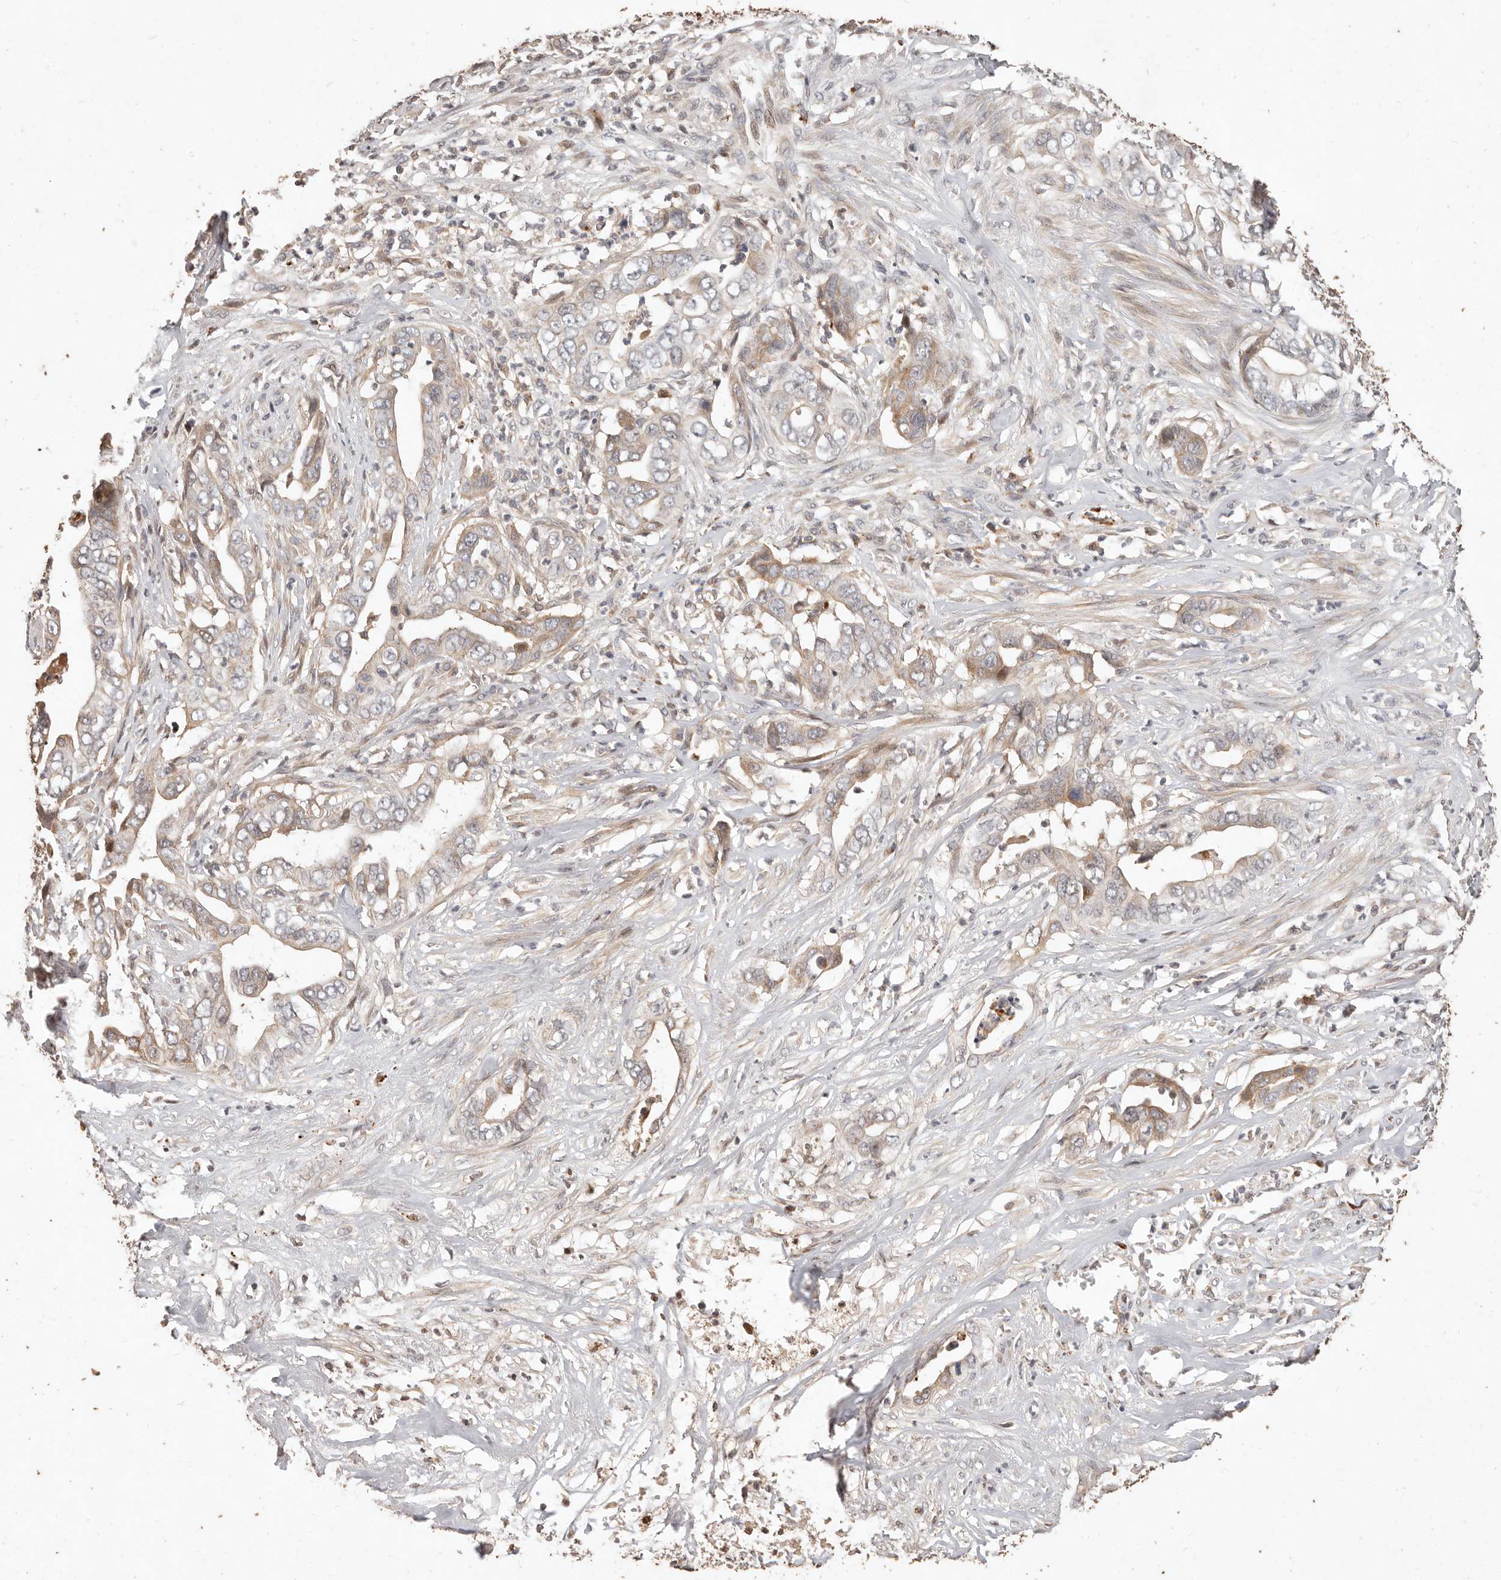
{"staining": {"intensity": "weak", "quantity": "25%-75%", "location": "cytoplasmic/membranous"}, "tissue": "liver cancer", "cell_type": "Tumor cells", "image_type": "cancer", "snomed": [{"axis": "morphology", "description": "Cholangiocarcinoma"}, {"axis": "topography", "description": "Liver"}], "caption": "Immunohistochemical staining of human liver cancer (cholangiocarcinoma) shows low levels of weak cytoplasmic/membranous positivity in about 25%-75% of tumor cells.", "gene": "KIF9", "patient": {"sex": "female", "age": 79}}